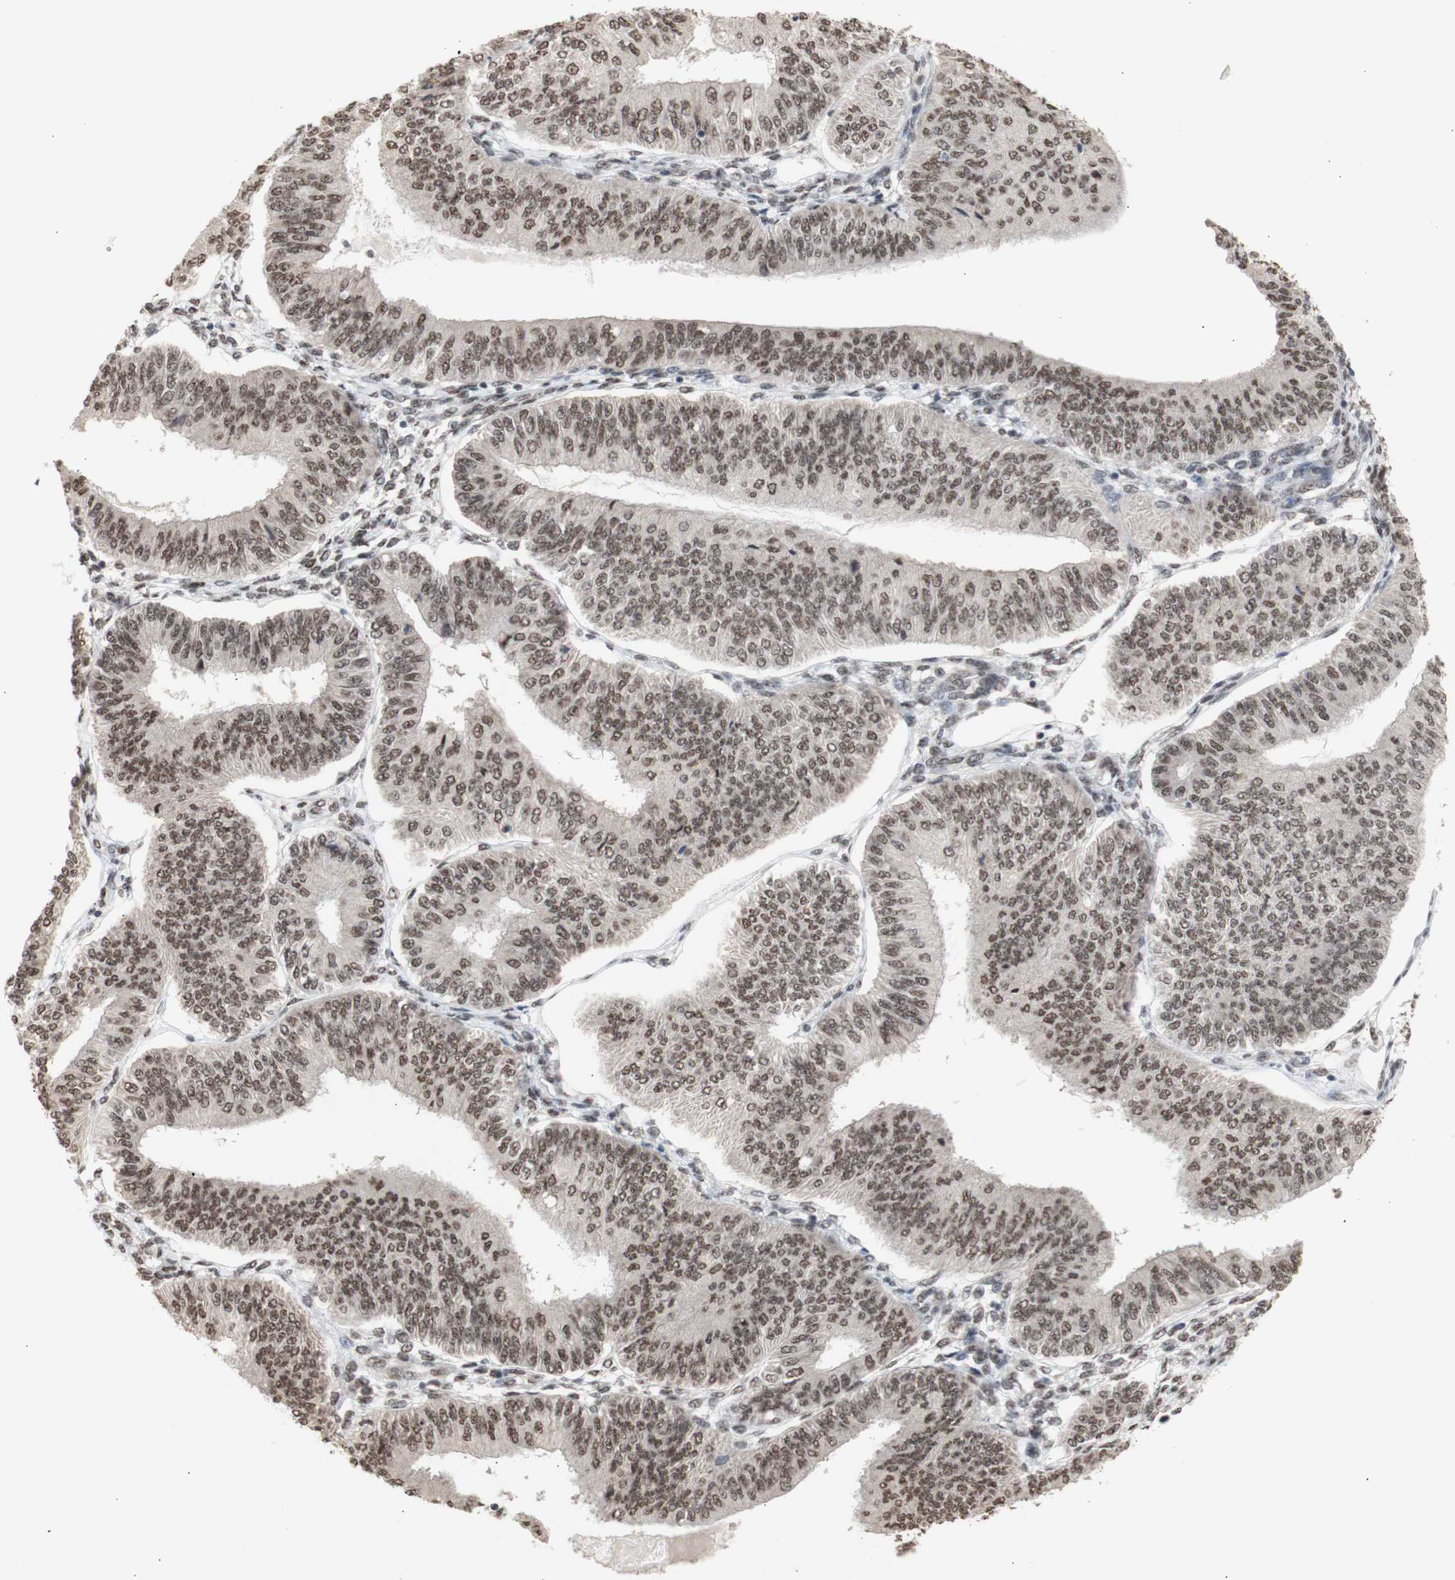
{"staining": {"intensity": "weak", "quantity": ">75%", "location": "nuclear"}, "tissue": "endometrial cancer", "cell_type": "Tumor cells", "image_type": "cancer", "snomed": [{"axis": "morphology", "description": "Adenocarcinoma, NOS"}, {"axis": "topography", "description": "Endometrium"}], "caption": "Immunohistochemistry staining of adenocarcinoma (endometrial), which demonstrates low levels of weak nuclear expression in approximately >75% of tumor cells indicating weak nuclear protein expression. The staining was performed using DAB (brown) for protein detection and nuclei were counterstained in hematoxylin (blue).", "gene": "SFPQ", "patient": {"sex": "female", "age": 58}}